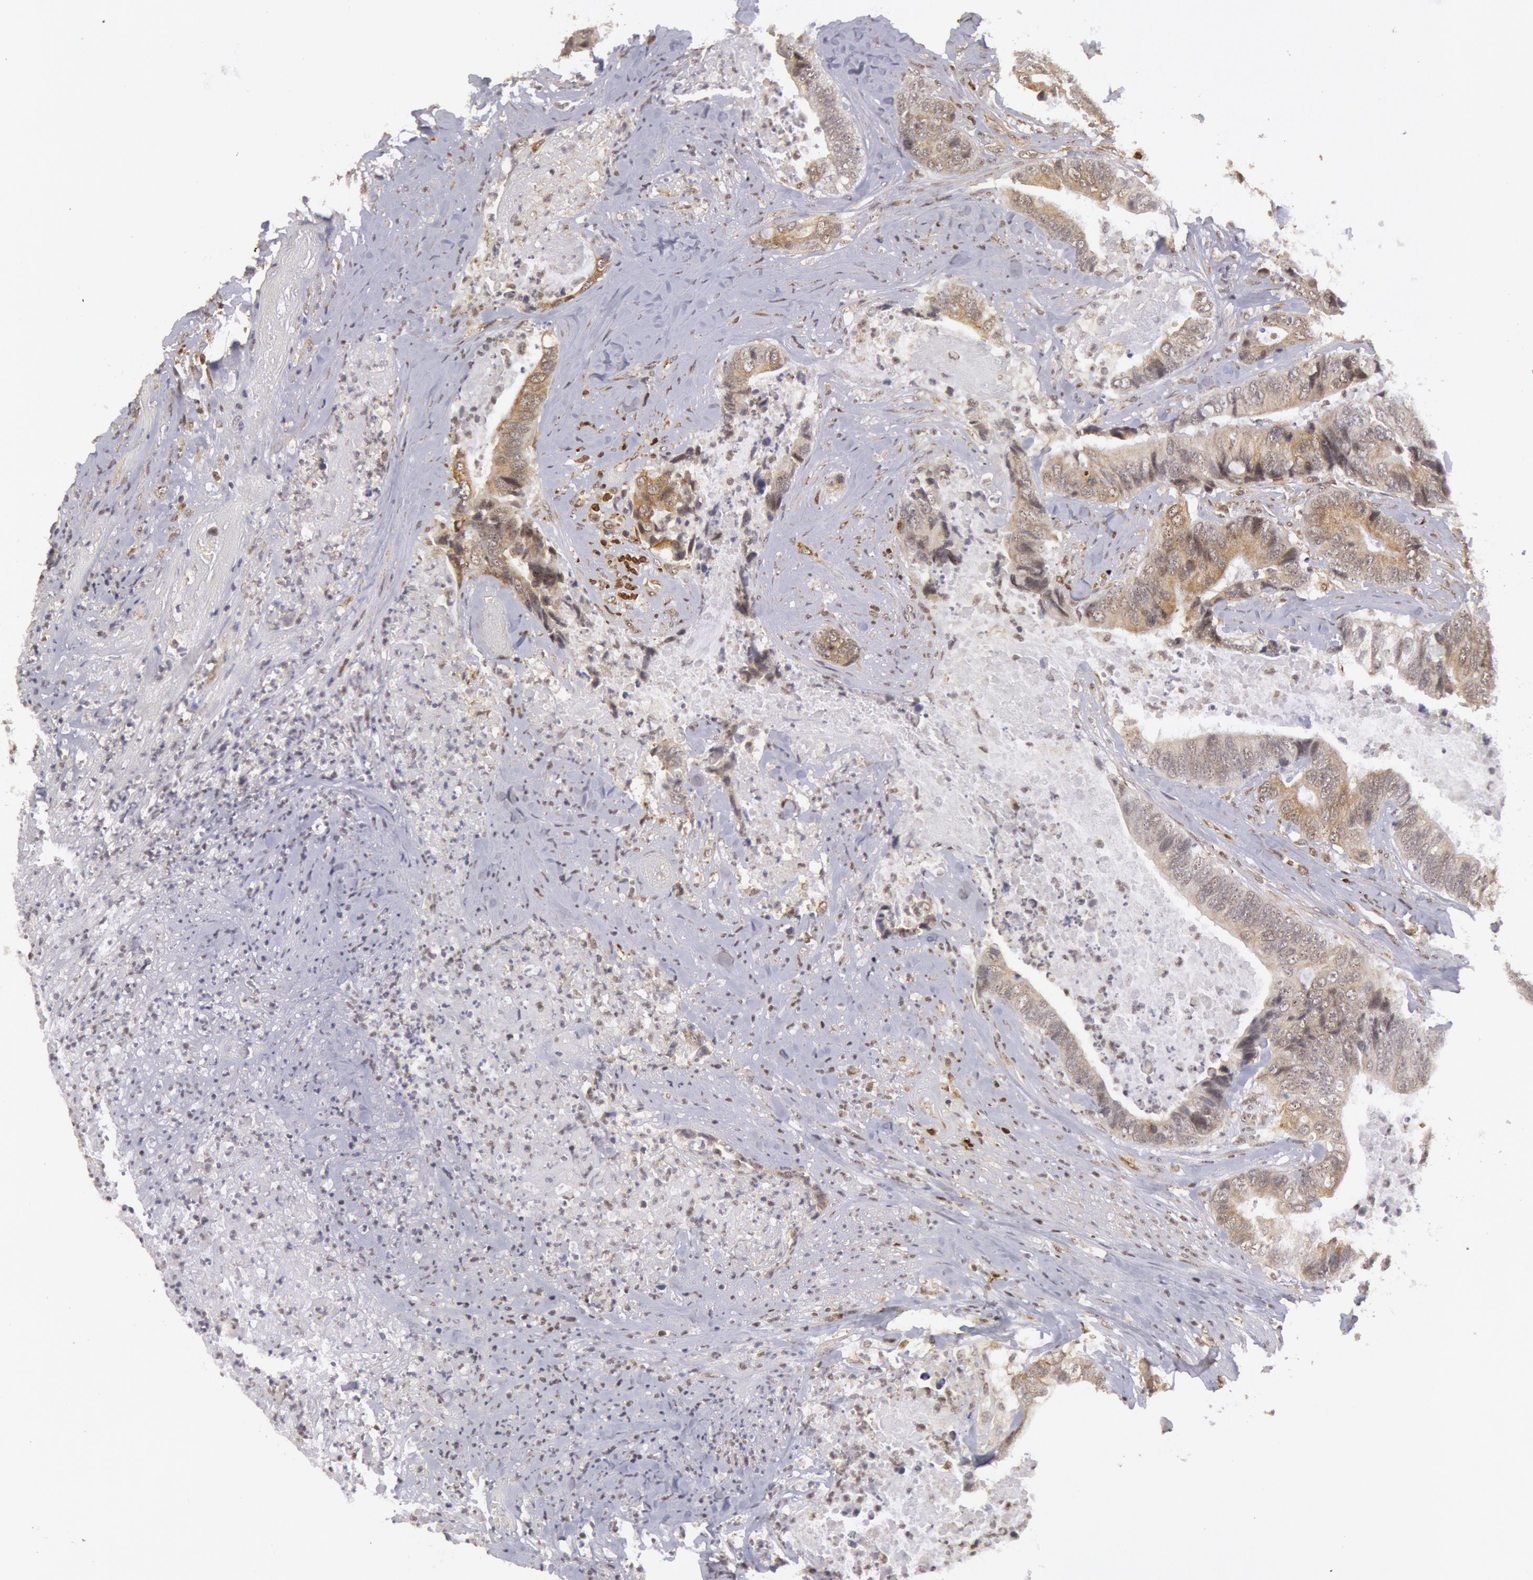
{"staining": {"intensity": "weak", "quantity": ">75%", "location": "cytoplasmic/membranous"}, "tissue": "colorectal cancer", "cell_type": "Tumor cells", "image_type": "cancer", "snomed": [{"axis": "morphology", "description": "Adenocarcinoma, NOS"}, {"axis": "topography", "description": "Rectum"}], "caption": "Human colorectal cancer (adenocarcinoma) stained with a protein marker displays weak staining in tumor cells.", "gene": "TAP2", "patient": {"sex": "female", "age": 65}}